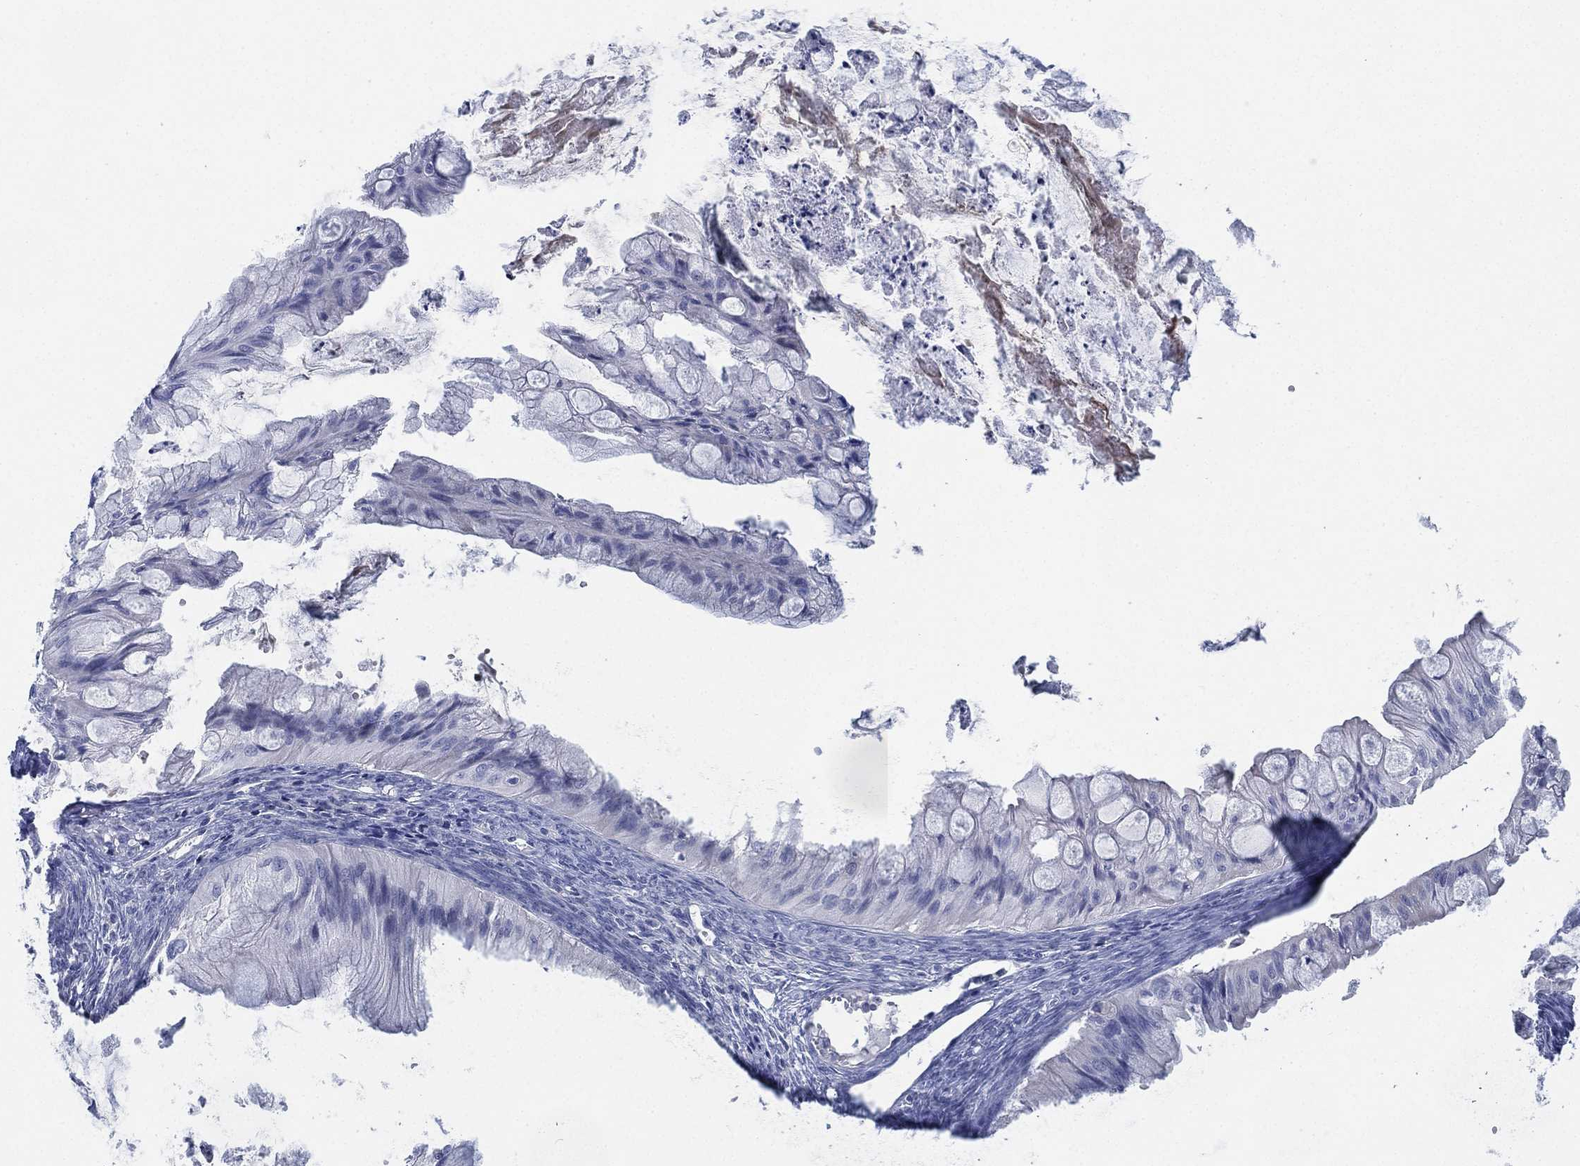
{"staining": {"intensity": "negative", "quantity": "none", "location": "none"}, "tissue": "ovarian cancer", "cell_type": "Tumor cells", "image_type": "cancer", "snomed": [{"axis": "morphology", "description": "Cystadenocarcinoma, mucinous, NOS"}, {"axis": "topography", "description": "Ovary"}], "caption": "High magnification brightfield microscopy of ovarian cancer (mucinous cystadenocarcinoma) stained with DAB (brown) and counterstained with hematoxylin (blue): tumor cells show no significant positivity.", "gene": "ADAD2", "patient": {"sex": "female", "age": 57}}